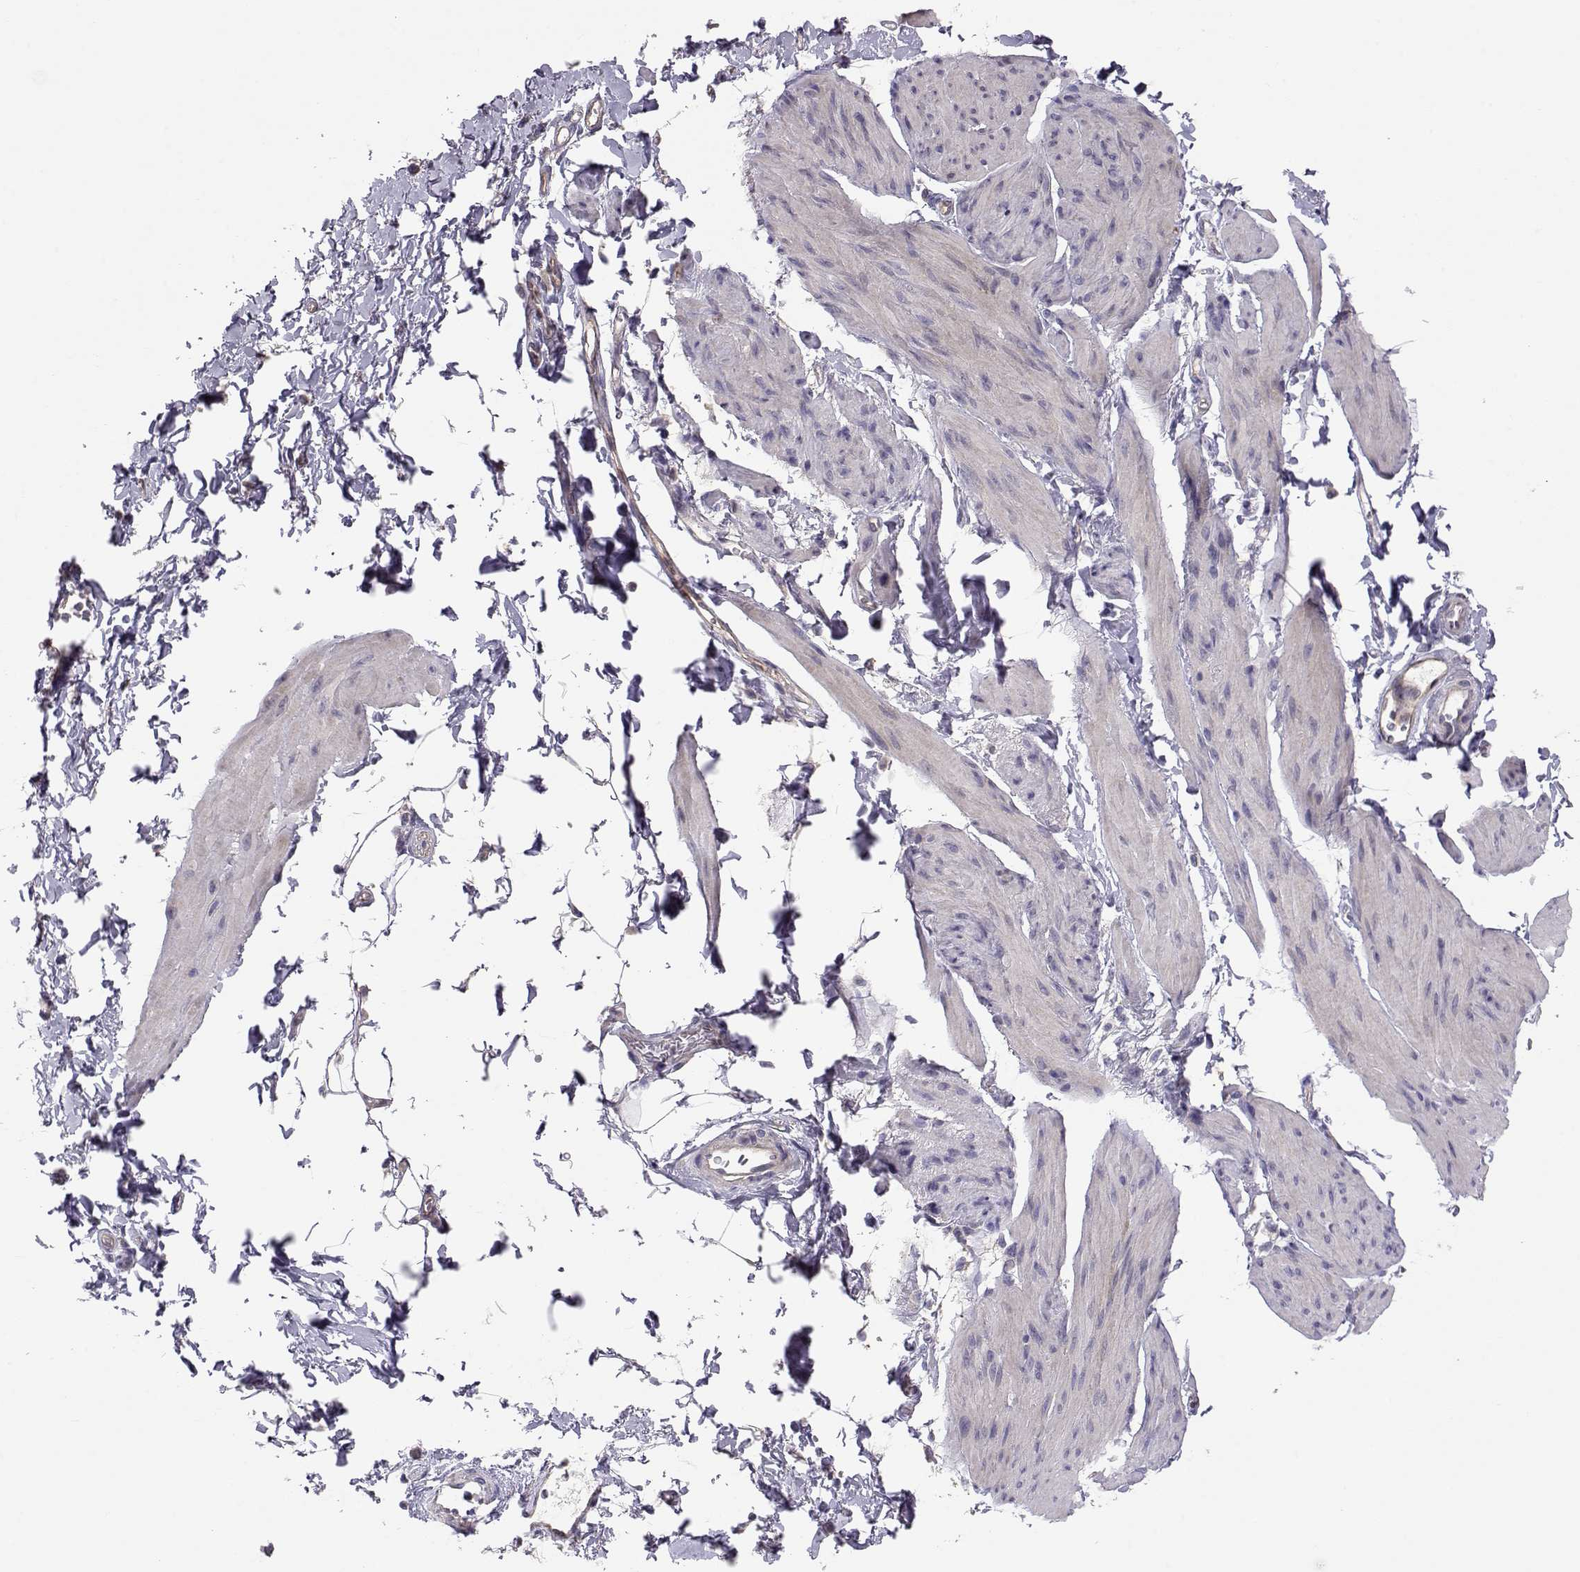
{"staining": {"intensity": "negative", "quantity": "none", "location": "none"}, "tissue": "smooth muscle", "cell_type": "Smooth muscle cells", "image_type": "normal", "snomed": [{"axis": "morphology", "description": "Normal tissue, NOS"}, {"axis": "topography", "description": "Adipose tissue"}, {"axis": "topography", "description": "Smooth muscle"}, {"axis": "topography", "description": "Peripheral nerve tissue"}], "caption": "Normal smooth muscle was stained to show a protein in brown. There is no significant positivity in smooth muscle cells. Nuclei are stained in blue.", "gene": "NCAM2", "patient": {"sex": "male", "age": 83}}